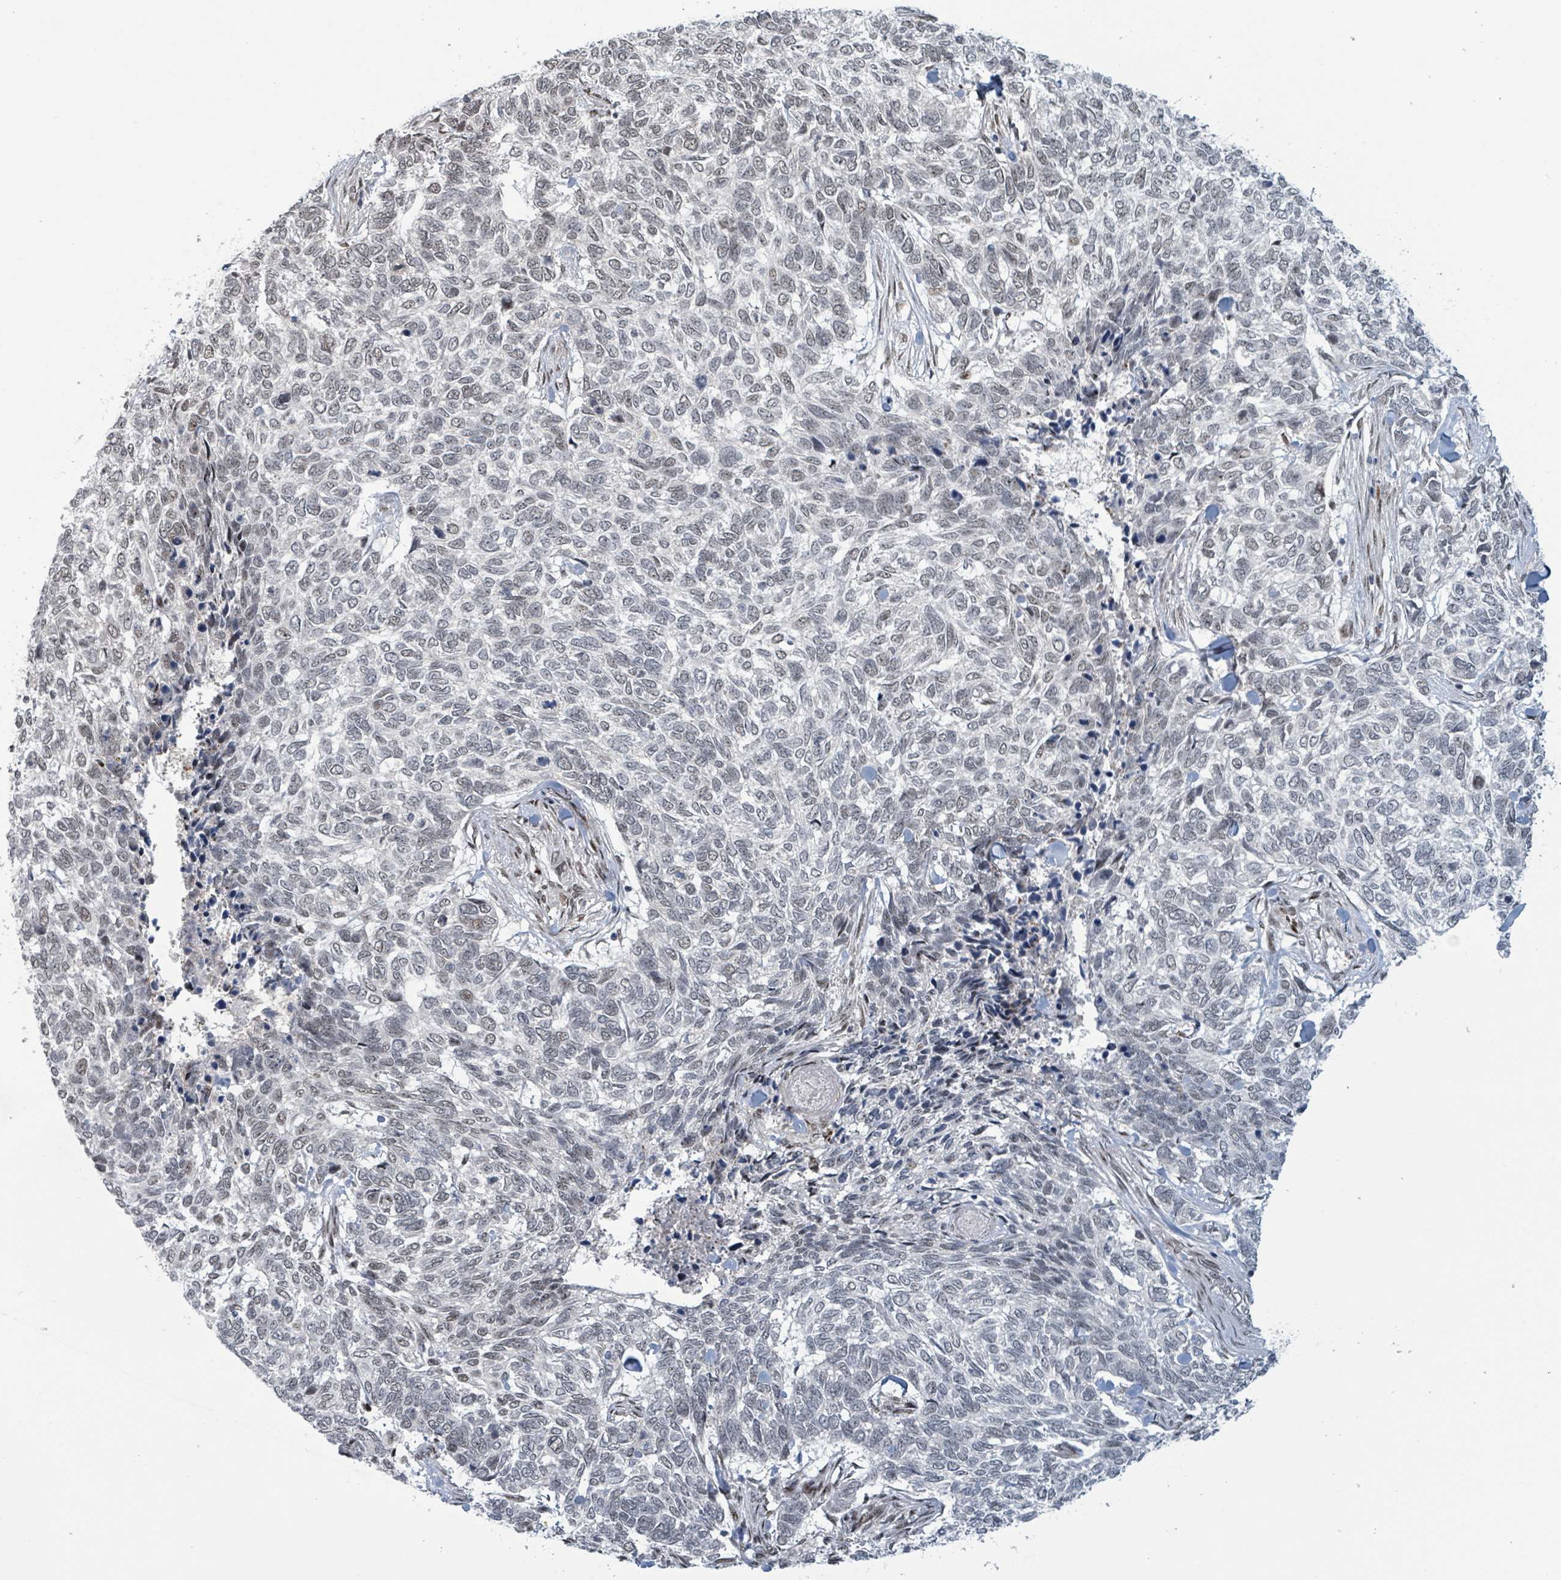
{"staining": {"intensity": "negative", "quantity": "none", "location": "none"}, "tissue": "skin cancer", "cell_type": "Tumor cells", "image_type": "cancer", "snomed": [{"axis": "morphology", "description": "Basal cell carcinoma"}, {"axis": "topography", "description": "Skin"}], "caption": "Human basal cell carcinoma (skin) stained for a protein using IHC demonstrates no expression in tumor cells.", "gene": "KLF3", "patient": {"sex": "female", "age": 65}}